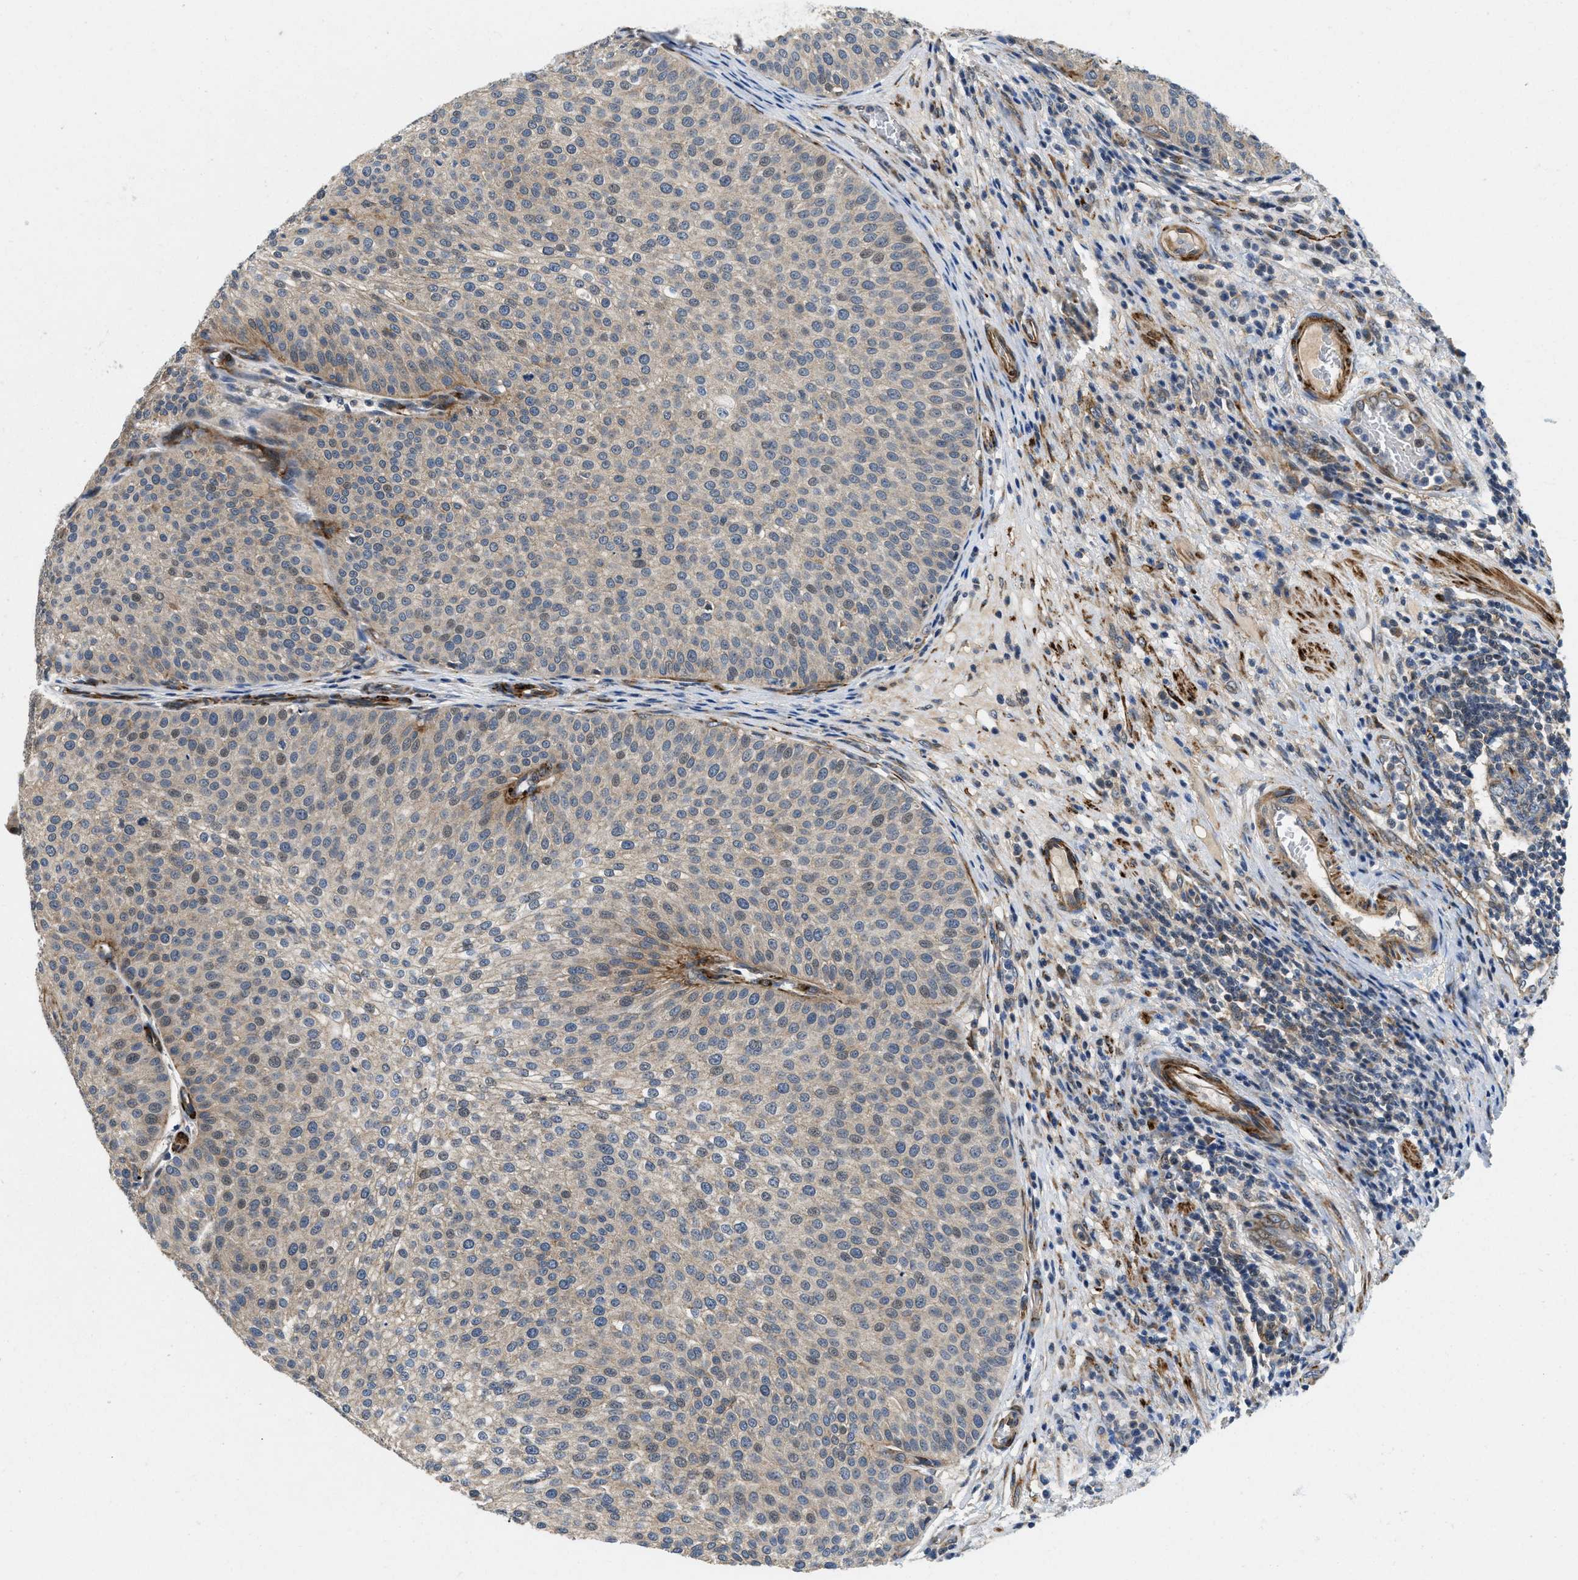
{"staining": {"intensity": "weak", "quantity": "<25%", "location": "cytoplasmic/membranous"}, "tissue": "urothelial cancer", "cell_type": "Tumor cells", "image_type": "cancer", "snomed": [{"axis": "morphology", "description": "Urothelial carcinoma, Low grade"}, {"axis": "topography", "description": "Smooth muscle"}, {"axis": "topography", "description": "Urinary bladder"}], "caption": "Tumor cells are negative for brown protein staining in urothelial cancer.", "gene": "ZNF599", "patient": {"sex": "male", "age": 60}}